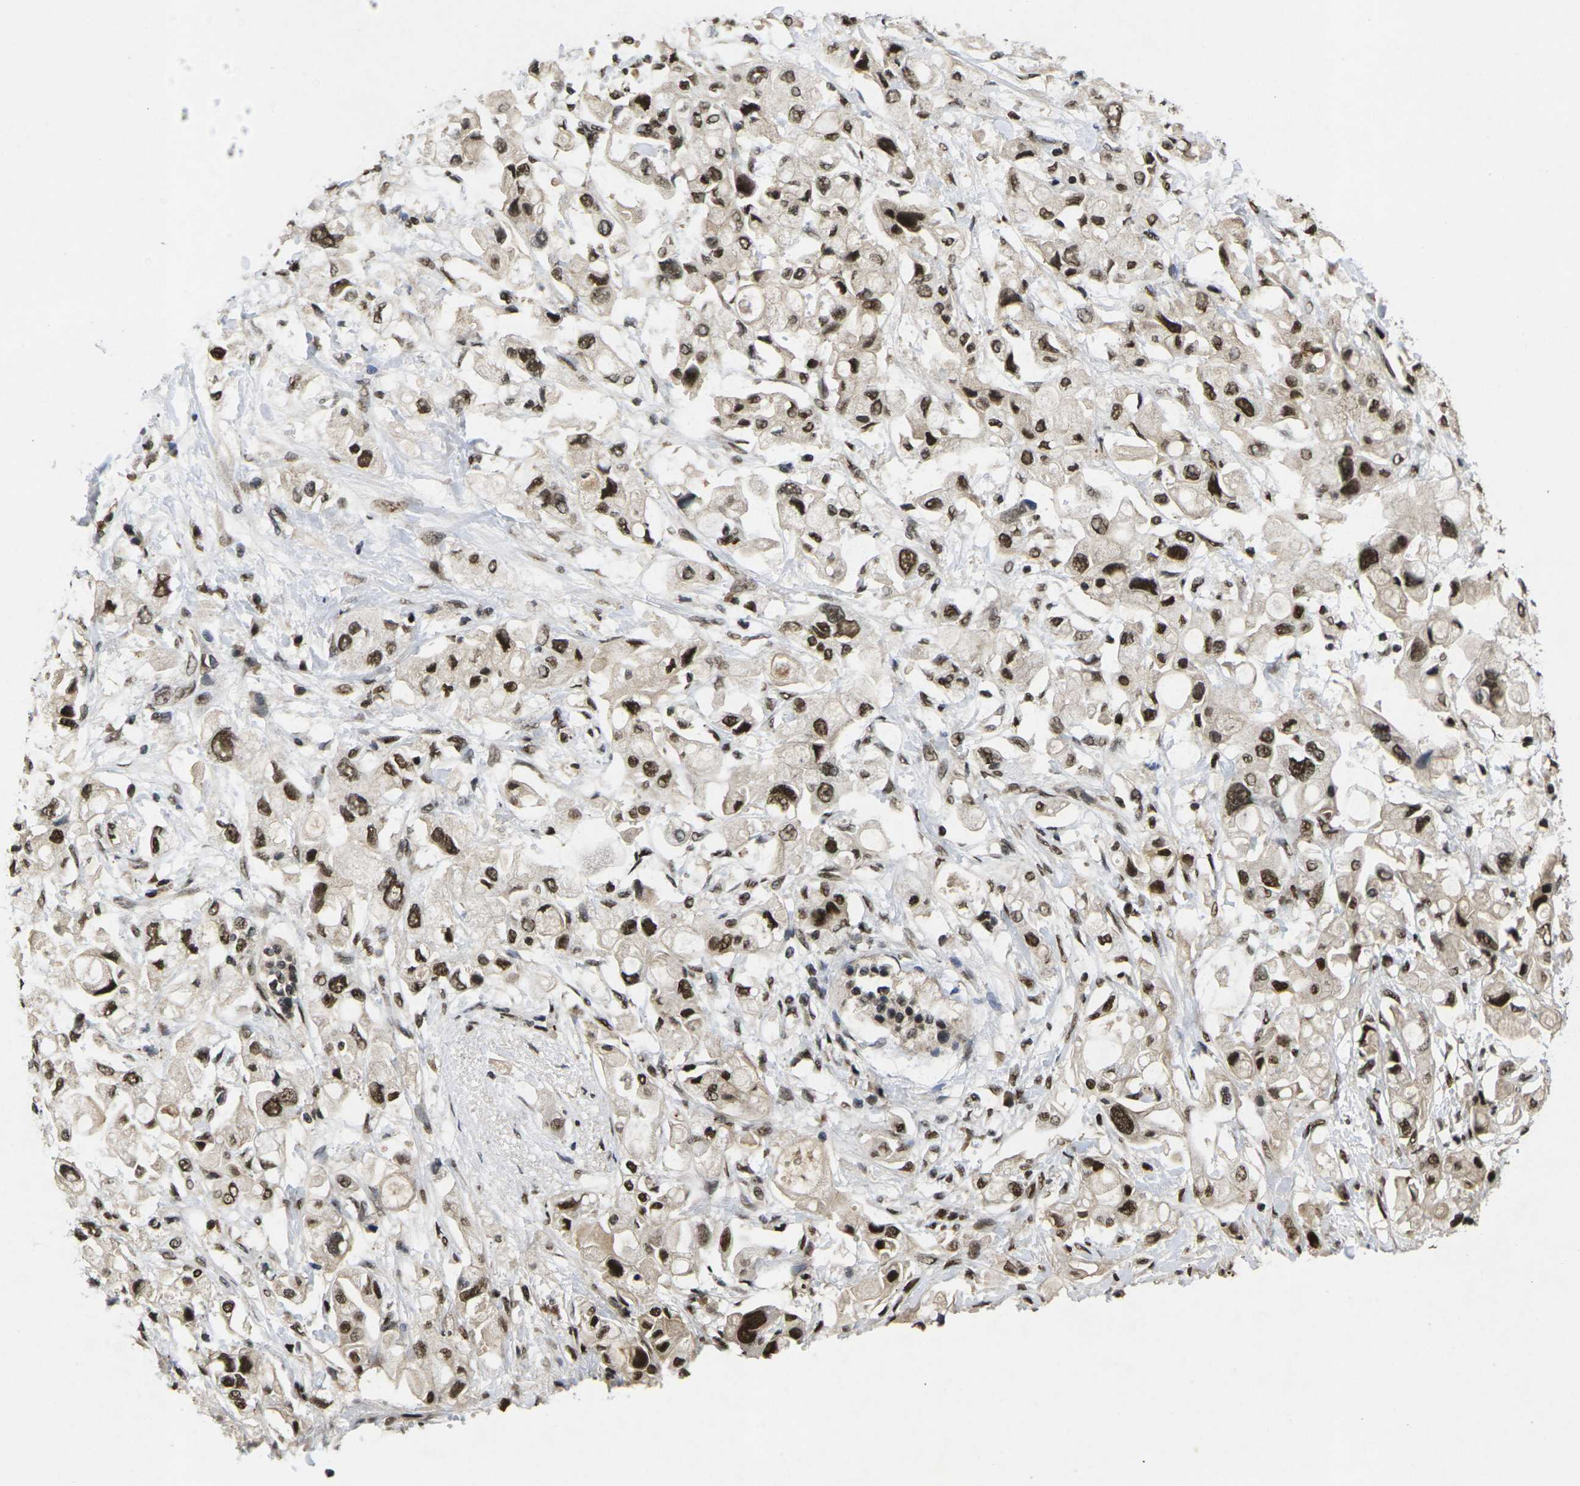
{"staining": {"intensity": "strong", "quantity": ">75%", "location": "nuclear"}, "tissue": "pancreatic cancer", "cell_type": "Tumor cells", "image_type": "cancer", "snomed": [{"axis": "morphology", "description": "Adenocarcinoma, NOS"}, {"axis": "topography", "description": "Pancreas"}], "caption": "About >75% of tumor cells in human pancreatic cancer (adenocarcinoma) show strong nuclear protein staining as visualized by brown immunohistochemical staining.", "gene": "GTF2E1", "patient": {"sex": "female", "age": 56}}